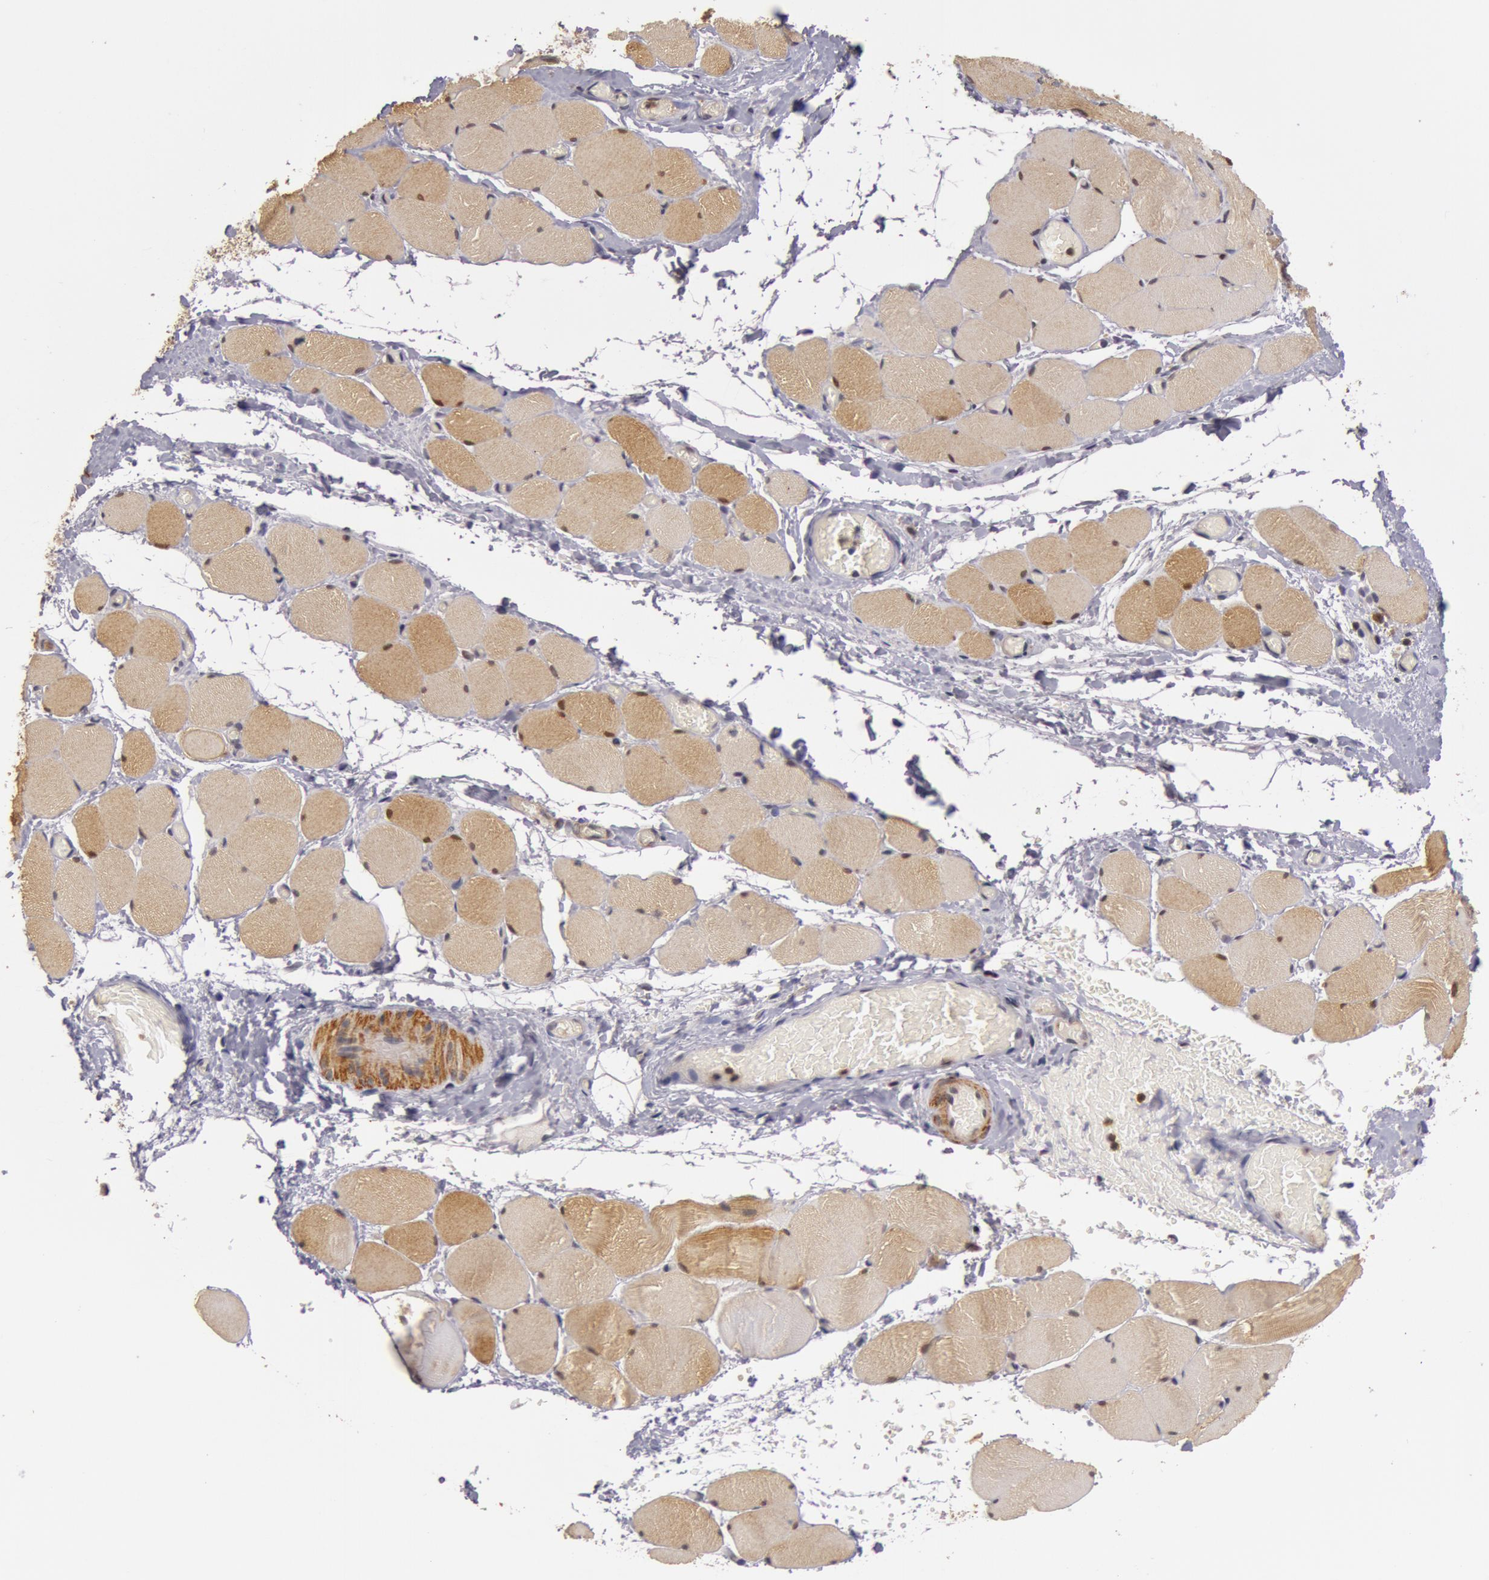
{"staining": {"intensity": "moderate", "quantity": "25%-75%", "location": "cytoplasmic/membranous"}, "tissue": "skeletal muscle", "cell_type": "Myocytes", "image_type": "normal", "snomed": [{"axis": "morphology", "description": "Normal tissue, NOS"}, {"axis": "topography", "description": "Skeletal muscle"}, {"axis": "topography", "description": "Soft tissue"}], "caption": "Myocytes show medium levels of moderate cytoplasmic/membranous positivity in about 25%-75% of cells in normal human skeletal muscle.", "gene": "ZNF350", "patient": {"sex": "female", "age": 58}}